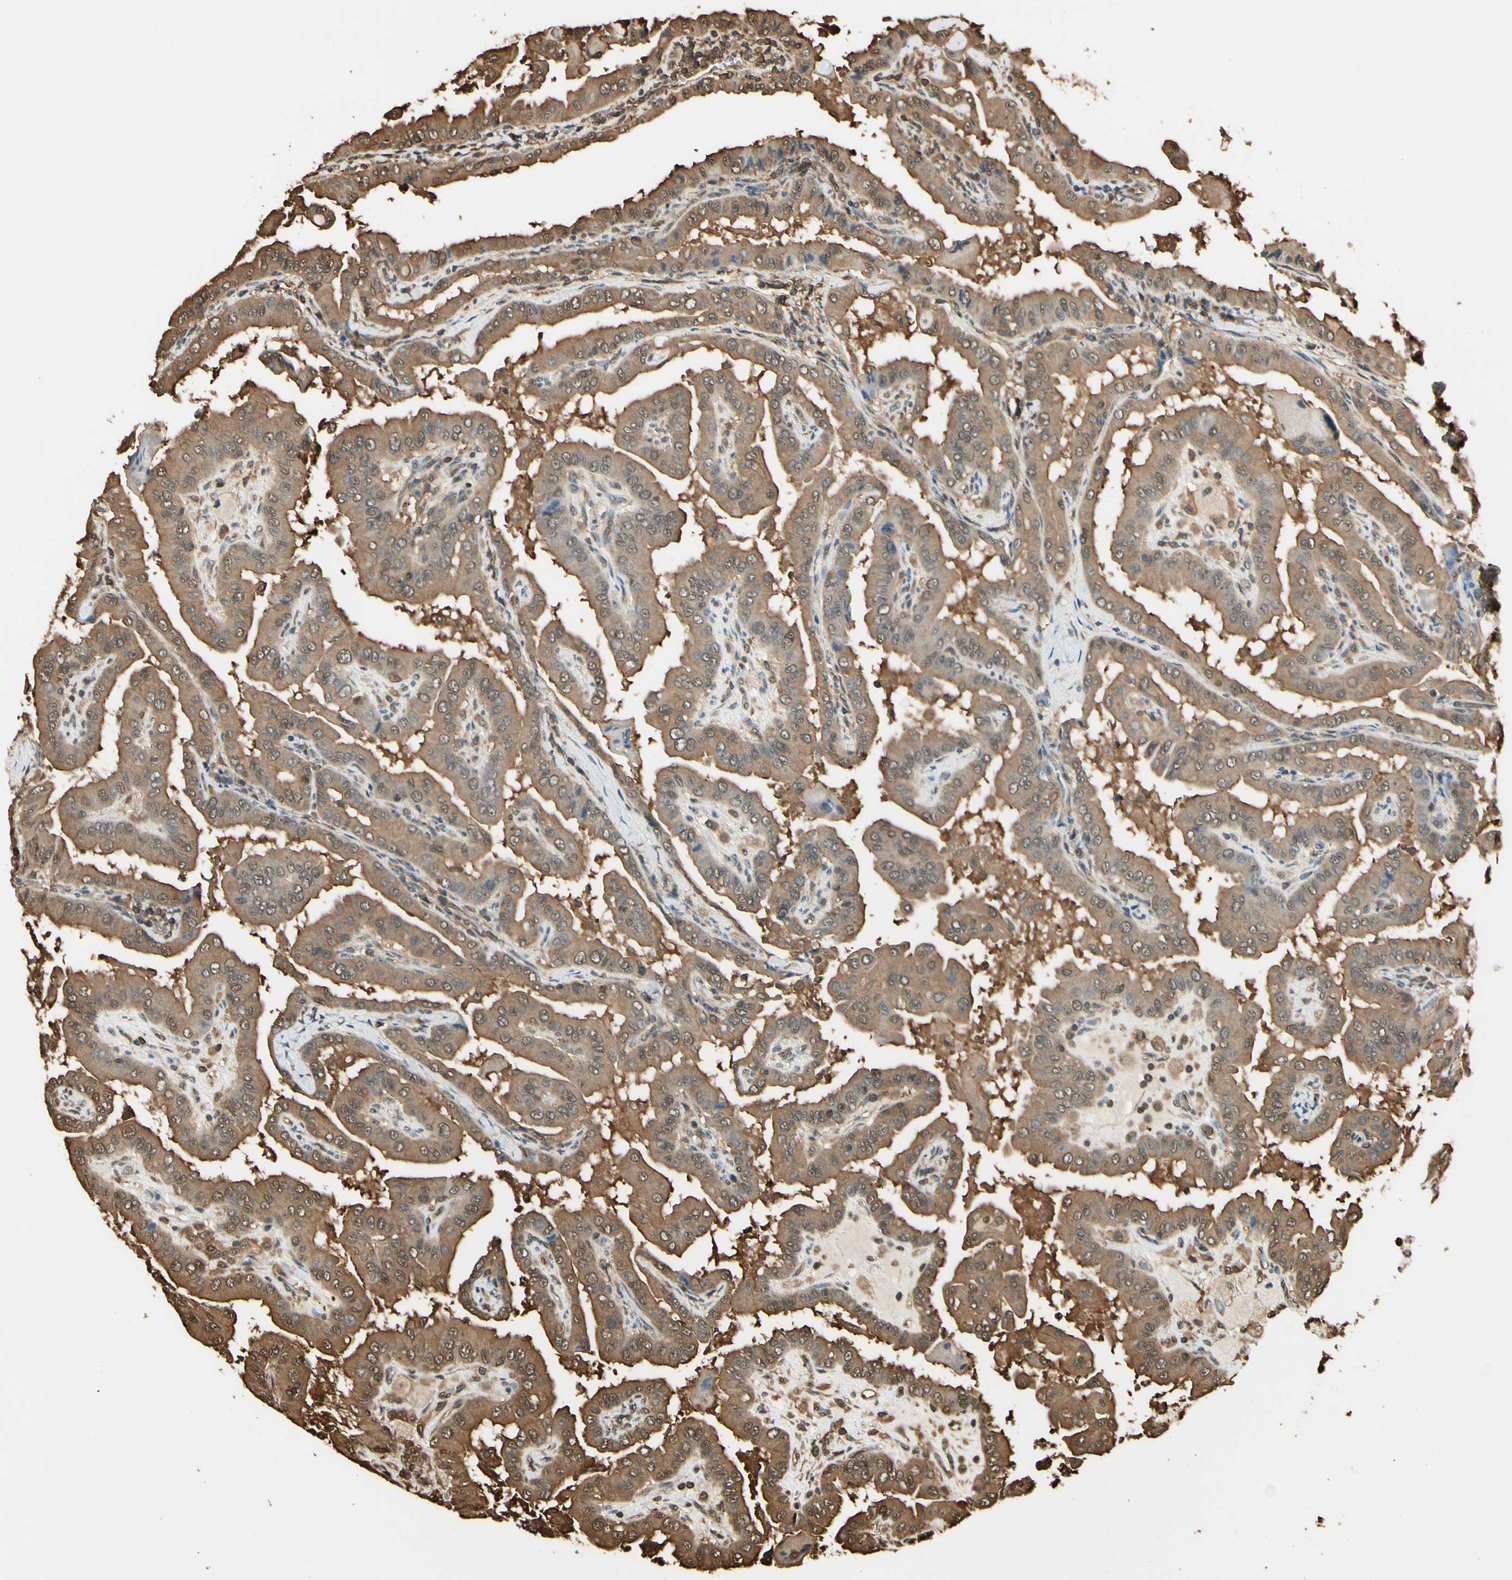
{"staining": {"intensity": "moderate", "quantity": ">75%", "location": "cytoplasmic/membranous,nuclear"}, "tissue": "thyroid cancer", "cell_type": "Tumor cells", "image_type": "cancer", "snomed": [{"axis": "morphology", "description": "Papillary adenocarcinoma, NOS"}, {"axis": "topography", "description": "Thyroid gland"}], "caption": "Brown immunohistochemical staining in human thyroid cancer displays moderate cytoplasmic/membranous and nuclear expression in about >75% of tumor cells.", "gene": "YWHAE", "patient": {"sex": "male", "age": 33}}